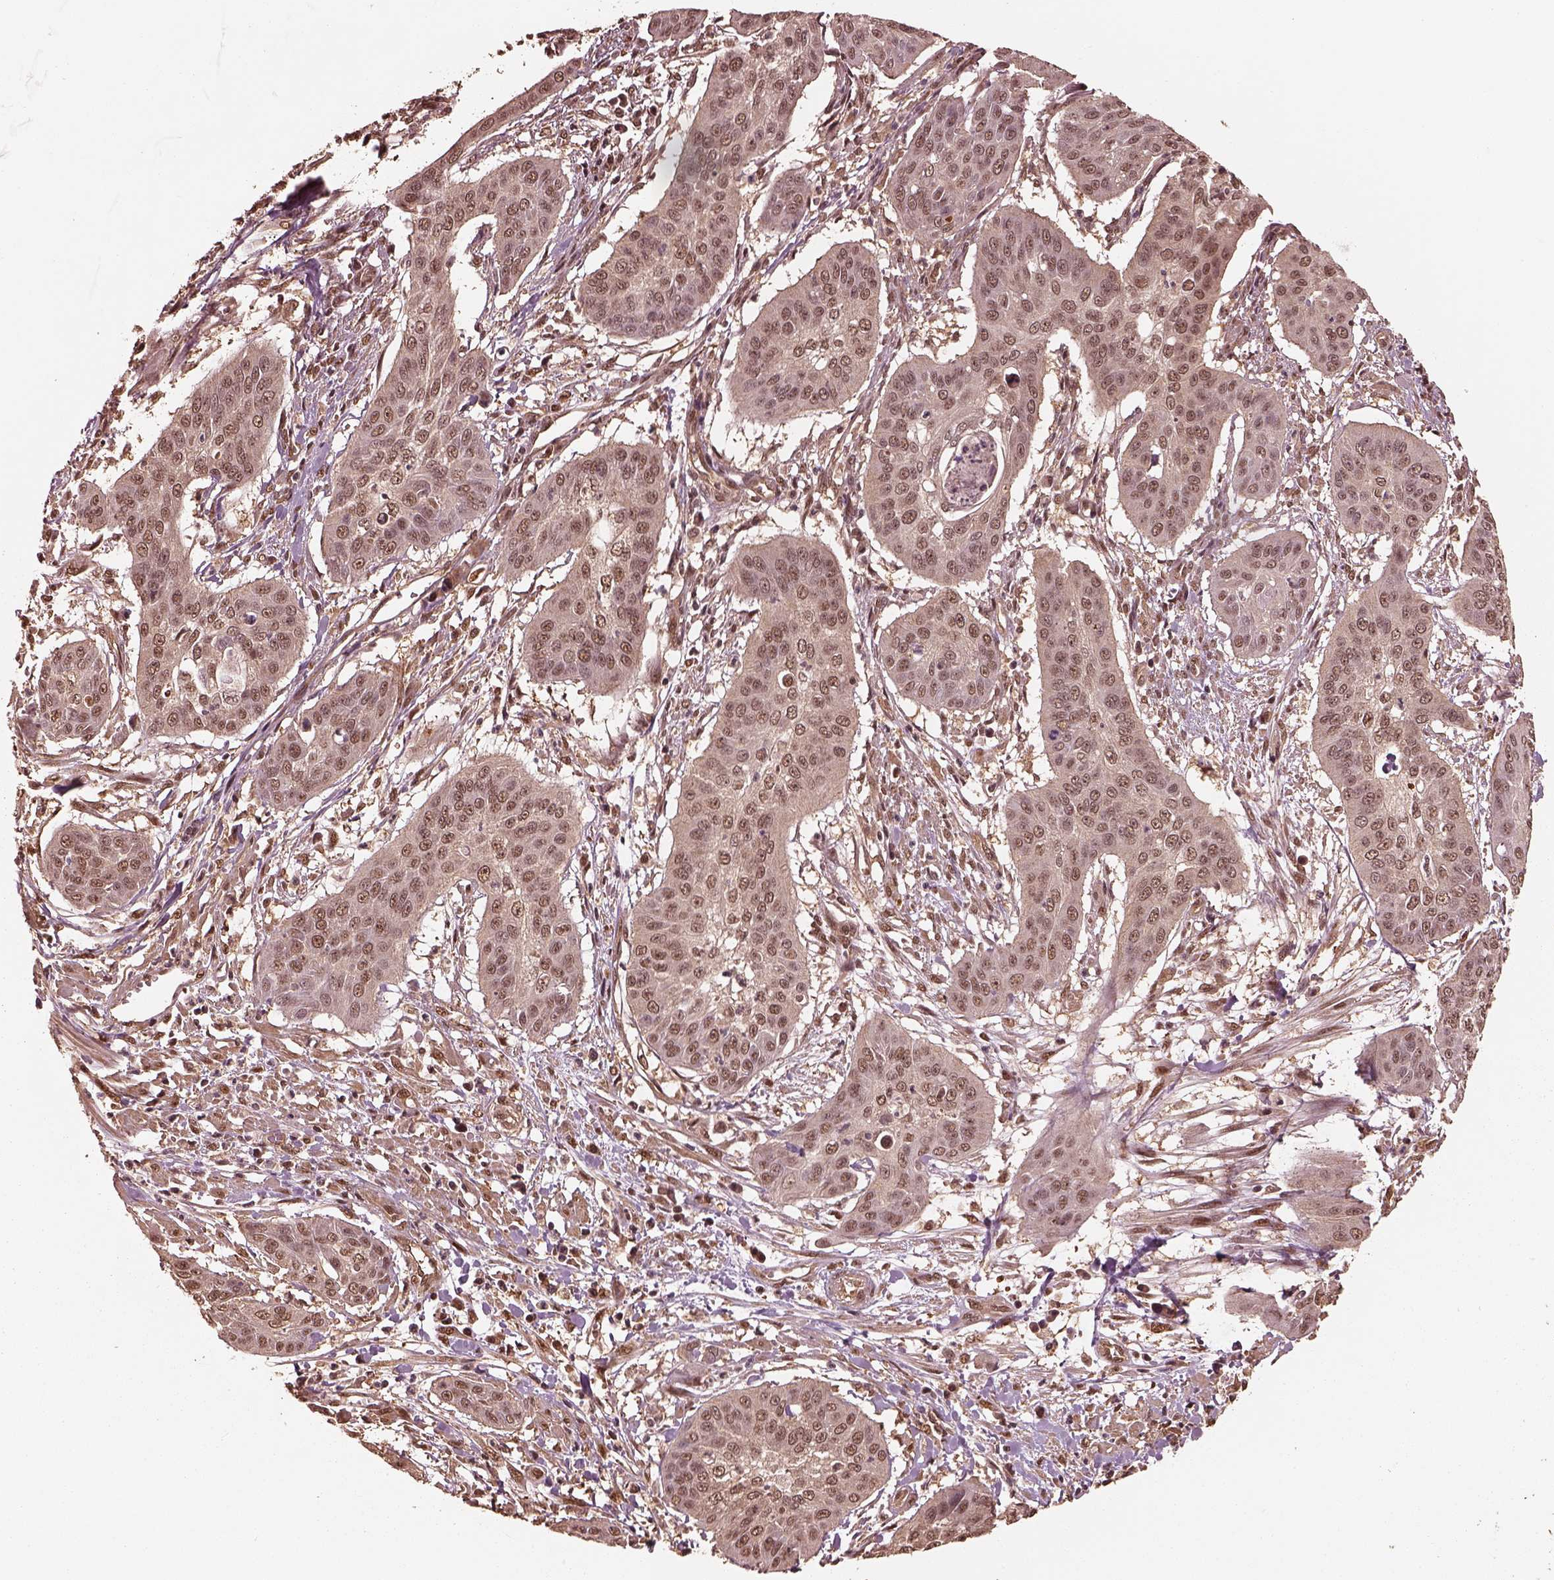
{"staining": {"intensity": "weak", "quantity": "25%-75%", "location": "nuclear"}, "tissue": "cervical cancer", "cell_type": "Tumor cells", "image_type": "cancer", "snomed": [{"axis": "morphology", "description": "Squamous cell carcinoma, NOS"}, {"axis": "topography", "description": "Cervix"}], "caption": "Immunohistochemical staining of human cervical cancer (squamous cell carcinoma) exhibits low levels of weak nuclear positivity in approximately 25%-75% of tumor cells.", "gene": "PSMC5", "patient": {"sex": "female", "age": 39}}